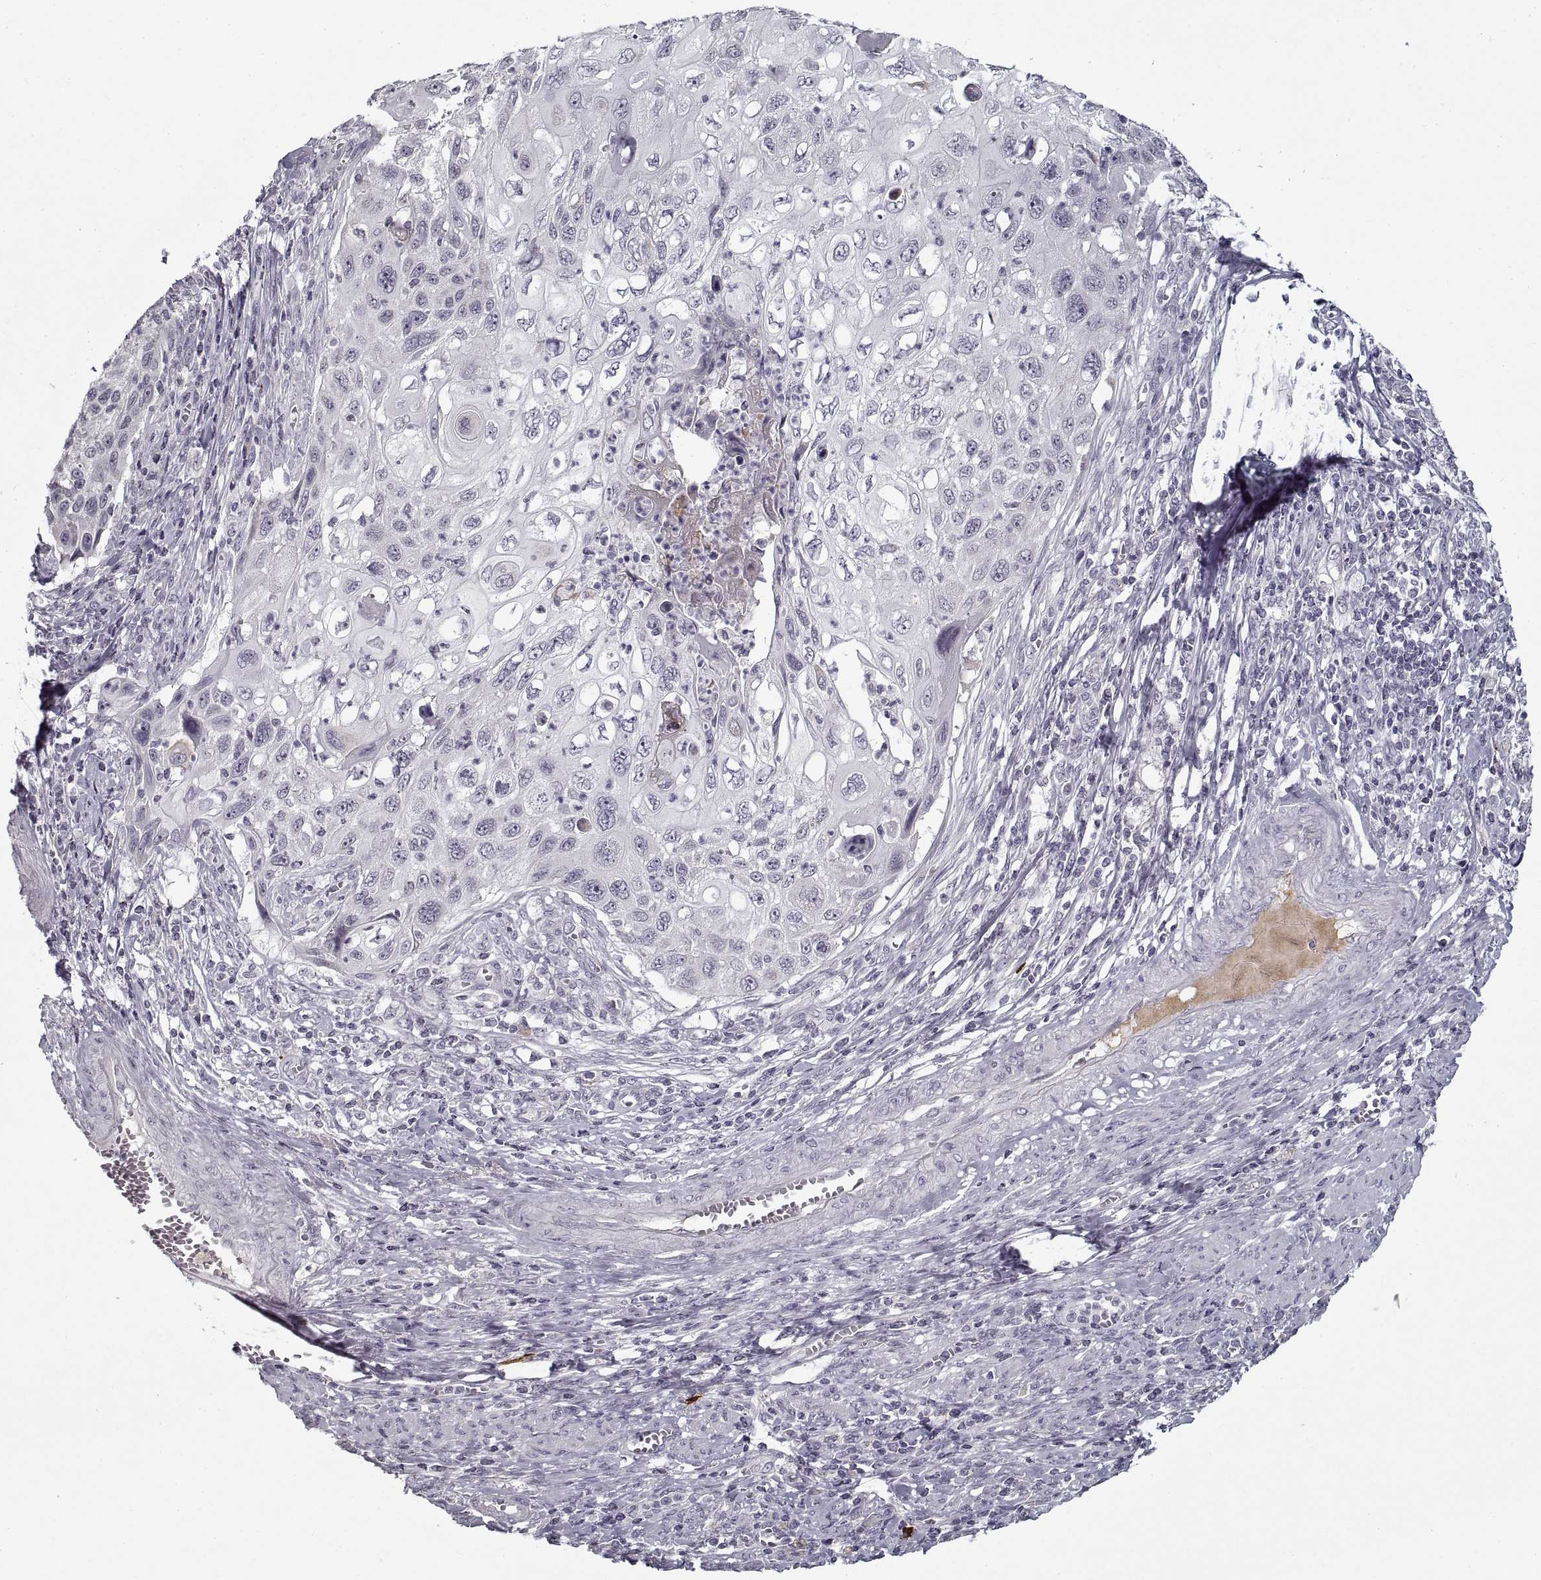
{"staining": {"intensity": "negative", "quantity": "none", "location": "none"}, "tissue": "cervical cancer", "cell_type": "Tumor cells", "image_type": "cancer", "snomed": [{"axis": "morphology", "description": "Squamous cell carcinoma, NOS"}, {"axis": "topography", "description": "Cervix"}], "caption": "High power microscopy micrograph of an immunohistochemistry (IHC) image of cervical cancer, revealing no significant staining in tumor cells.", "gene": "GAD2", "patient": {"sex": "female", "age": 70}}